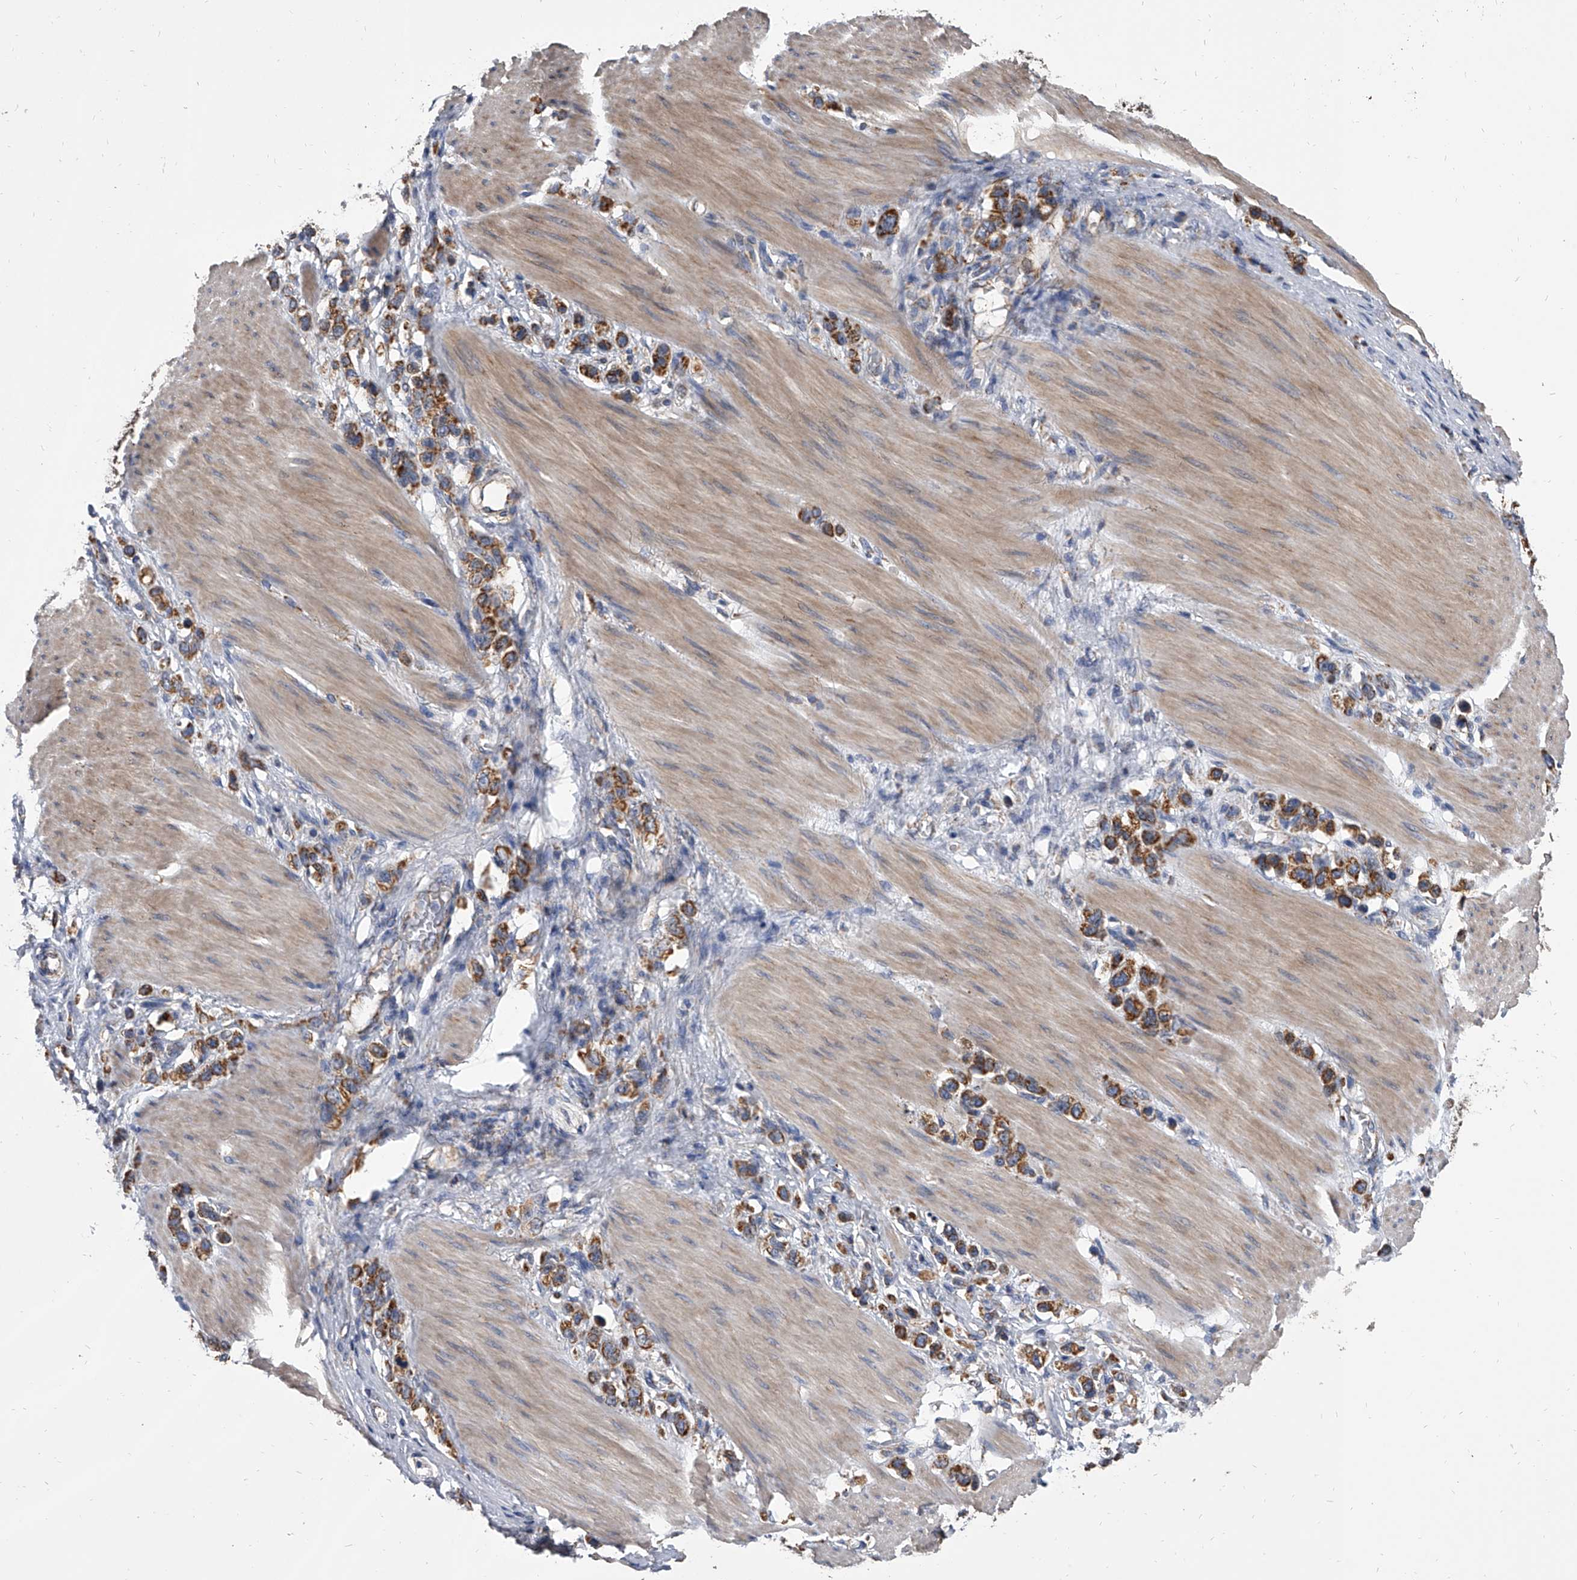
{"staining": {"intensity": "strong", "quantity": ">75%", "location": "cytoplasmic/membranous"}, "tissue": "stomach cancer", "cell_type": "Tumor cells", "image_type": "cancer", "snomed": [{"axis": "morphology", "description": "Adenocarcinoma, NOS"}, {"axis": "topography", "description": "Stomach"}], "caption": "Protein staining of stomach adenocarcinoma tissue shows strong cytoplasmic/membranous staining in about >75% of tumor cells.", "gene": "MRPL28", "patient": {"sex": "female", "age": 65}}